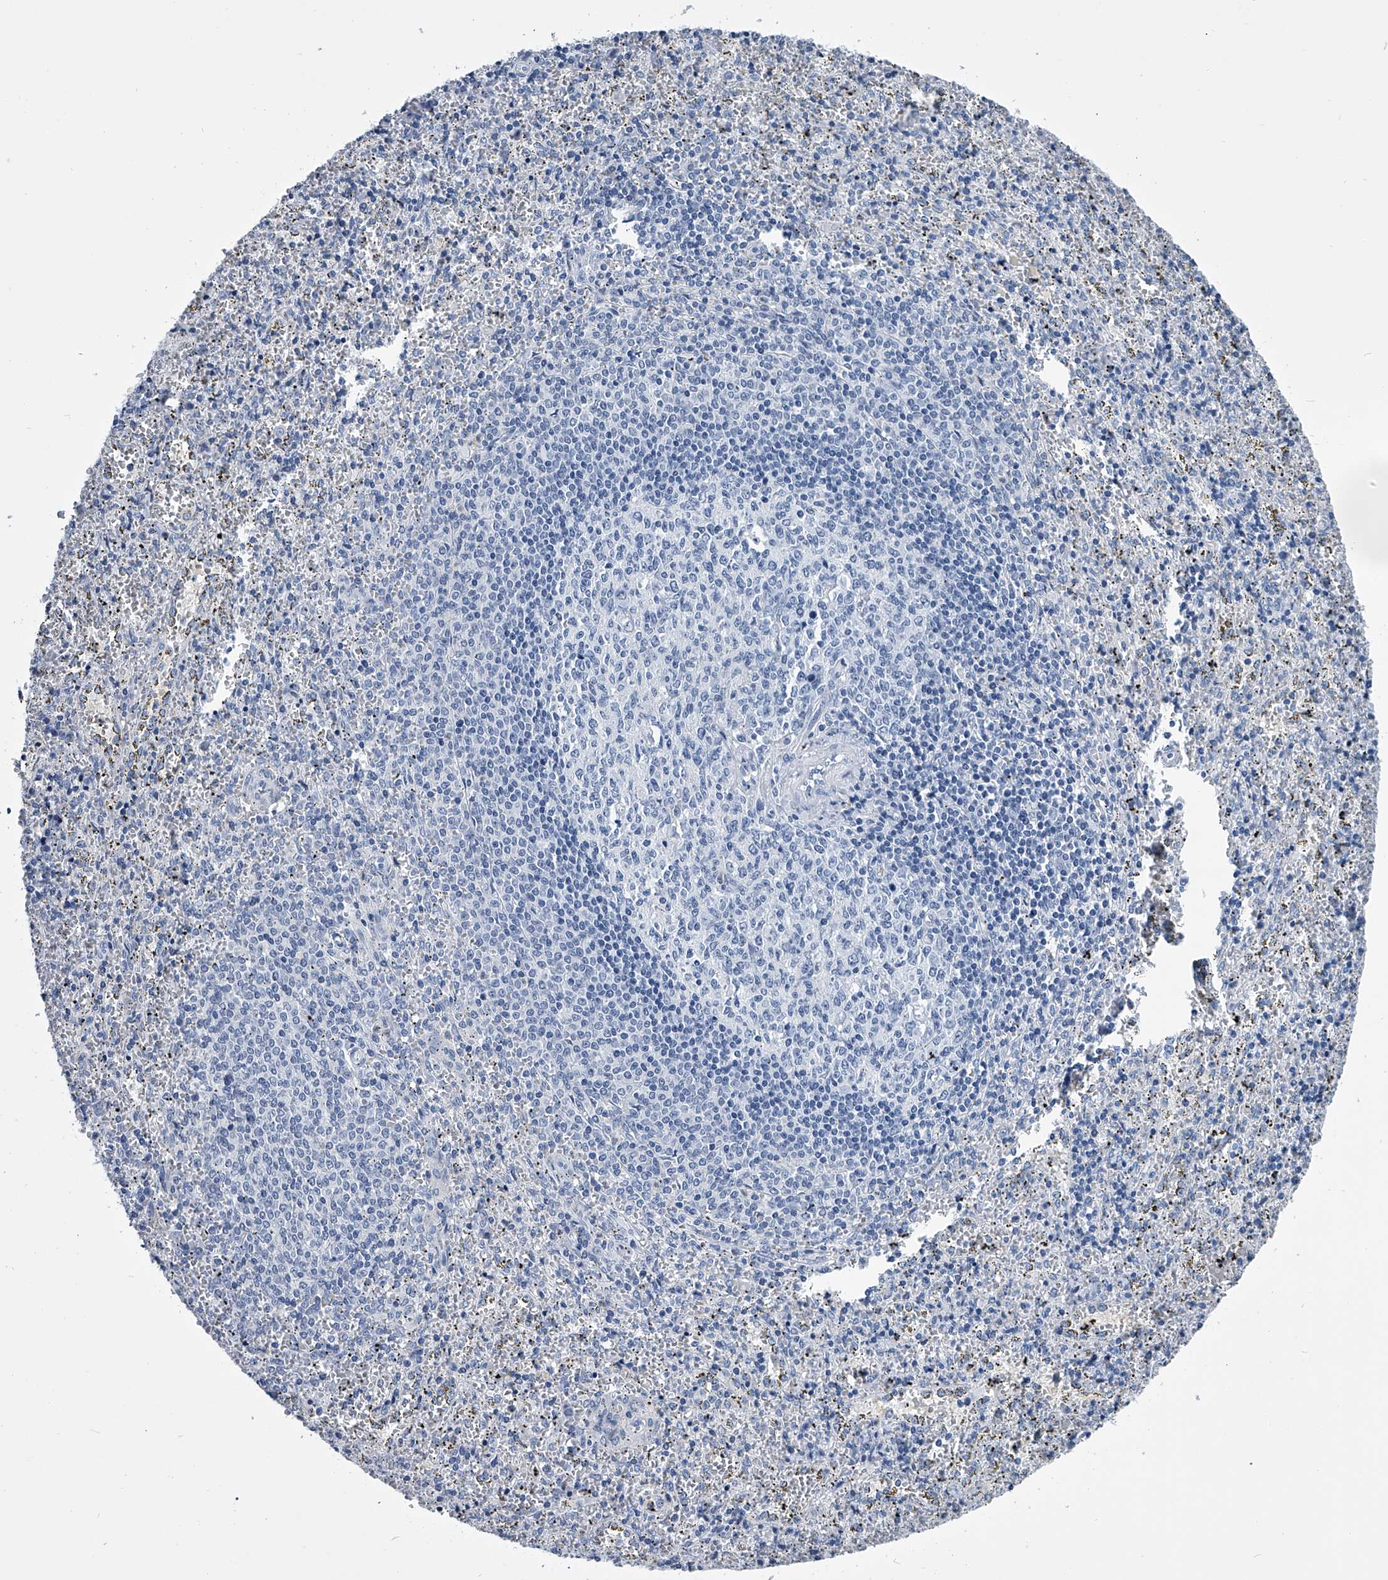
{"staining": {"intensity": "negative", "quantity": "none", "location": "none"}, "tissue": "spleen", "cell_type": "Cells in red pulp", "image_type": "normal", "snomed": [{"axis": "morphology", "description": "Normal tissue, NOS"}, {"axis": "topography", "description": "Spleen"}], "caption": "An image of human spleen is negative for staining in cells in red pulp. The staining is performed using DAB brown chromogen with nuclei counter-stained in using hematoxylin.", "gene": "PDXK", "patient": {"sex": "male", "age": 11}}